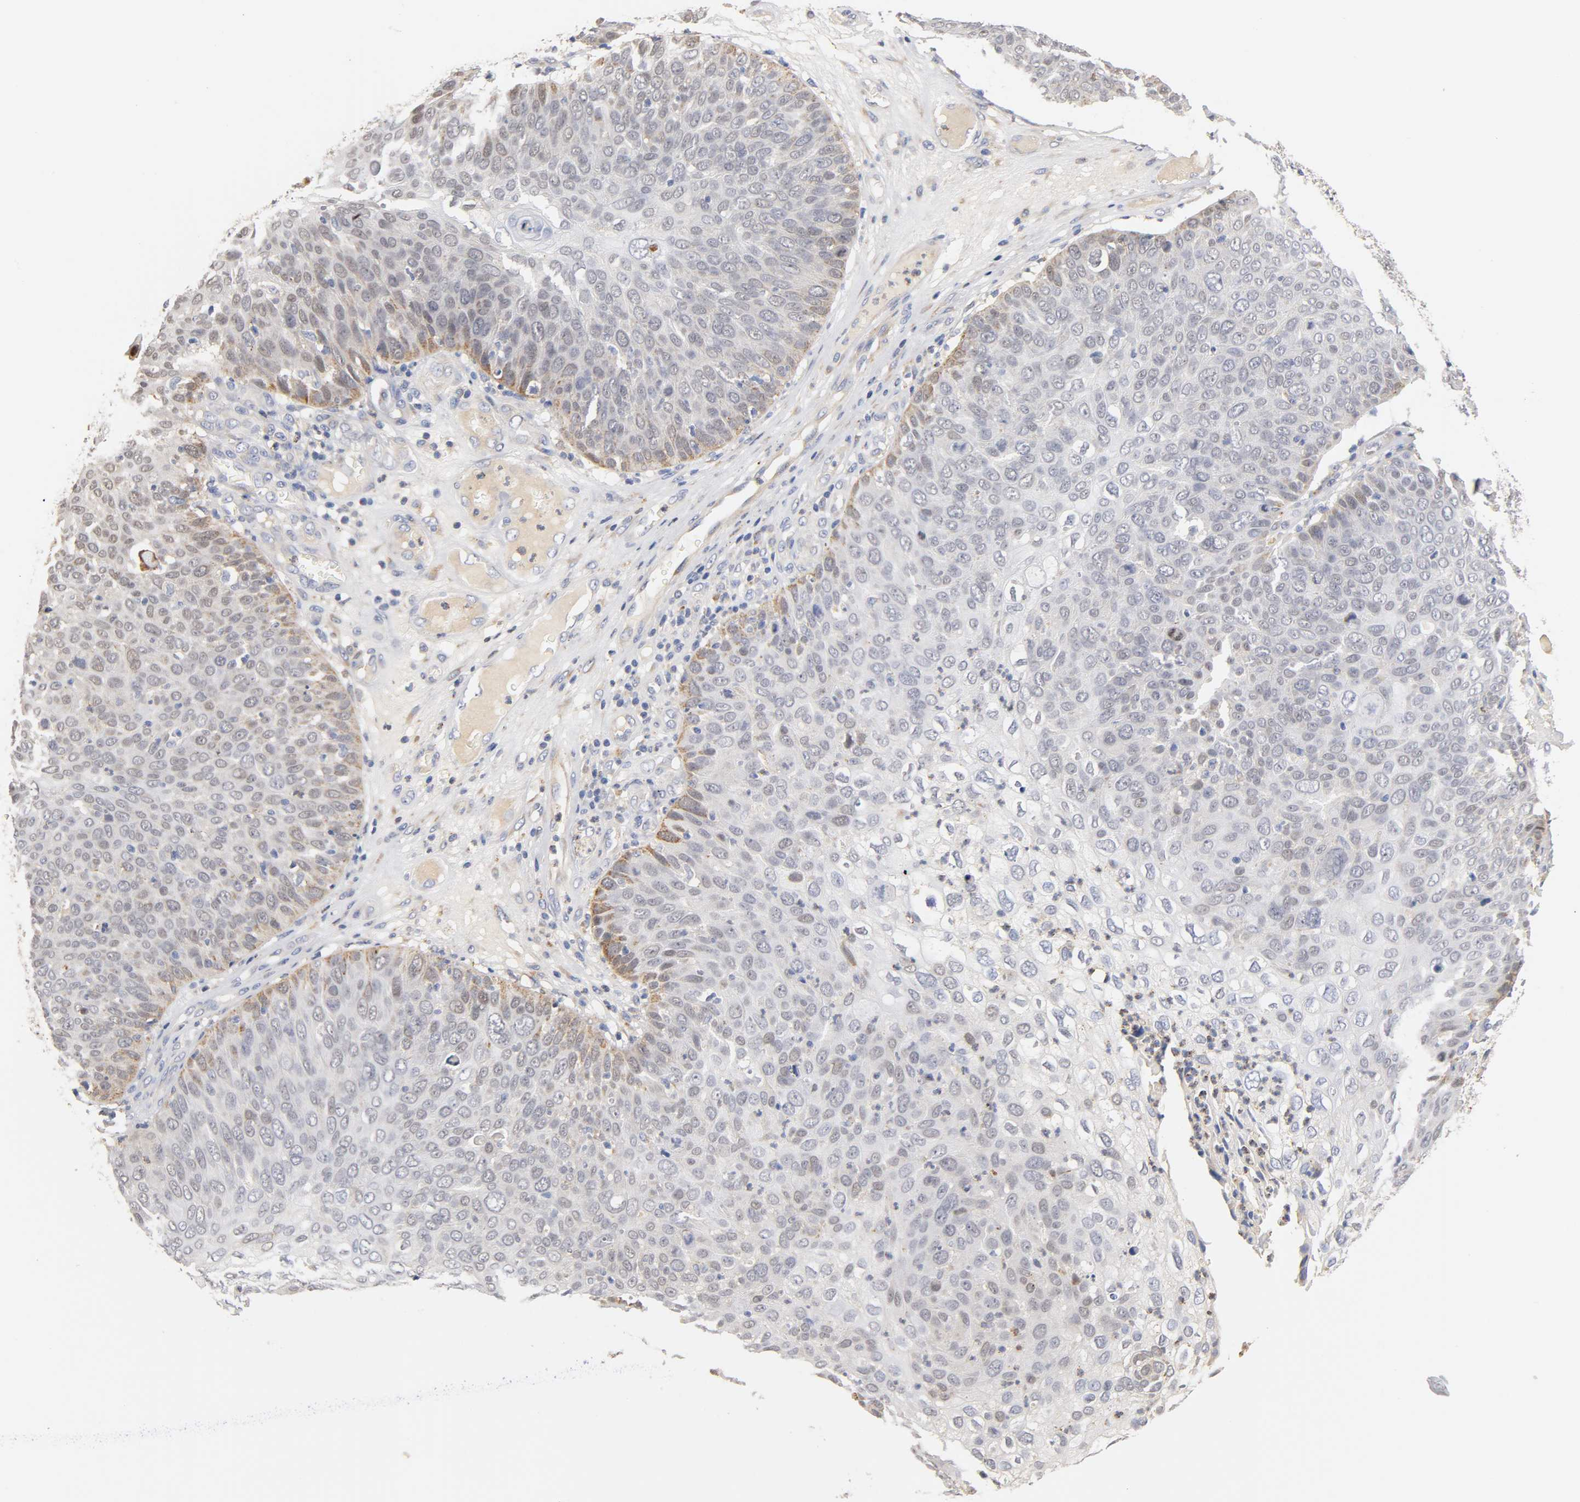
{"staining": {"intensity": "weak", "quantity": "<25%", "location": "cytoplasmic/membranous"}, "tissue": "skin cancer", "cell_type": "Tumor cells", "image_type": "cancer", "snomed": [{"axis": "morphology", "description": "Squamous cell carcinoma, NOS"}, {"axis": "topography", "description": "Skin"}], "caption": "A photomicrograph of squamous cell carcinoma (skin) stained for a protein shows no brown staining in tumor cells.", "gene": "SEMA5A", "patient": {"sex": "male", "age": 87}}